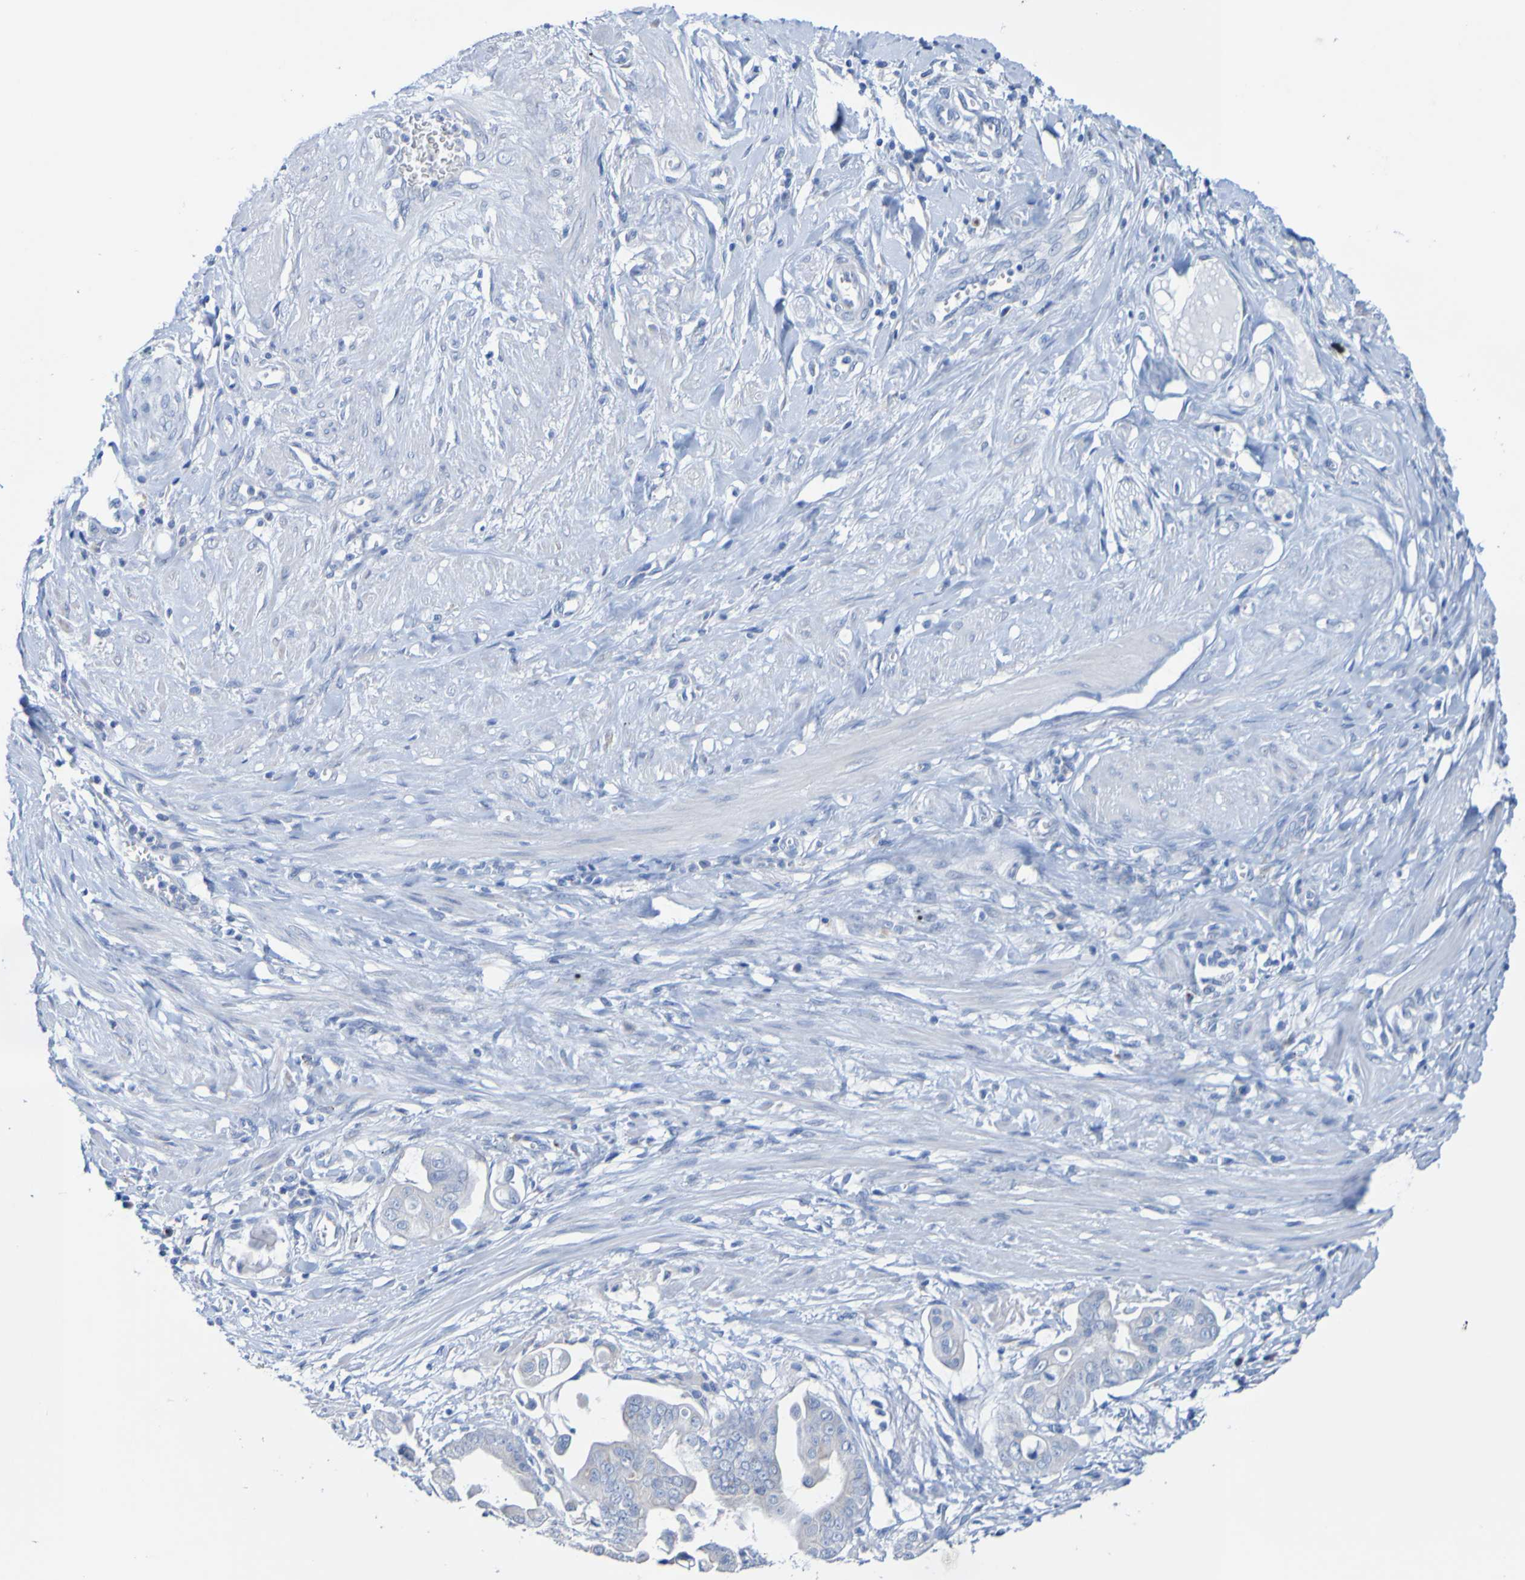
{"staining": {"intensity": "negative", "quantity": "none", "location": "none"}, "tissue": "pancreatic cancer", "cell_type": "Tumor cells", "image_type": "cancer", "snomed": [{"axis": "morphology", "description": "Adenocarcinoma, NOS"}, {"axis": "topography", "description": "Pancreas"}], "caption": "DAB immunohistochemical staining of pancreatic cancer reveals no significant staining in tumor cells.", "gene": "ACMSD", "patient": {"sex": "female", "age": 75}}